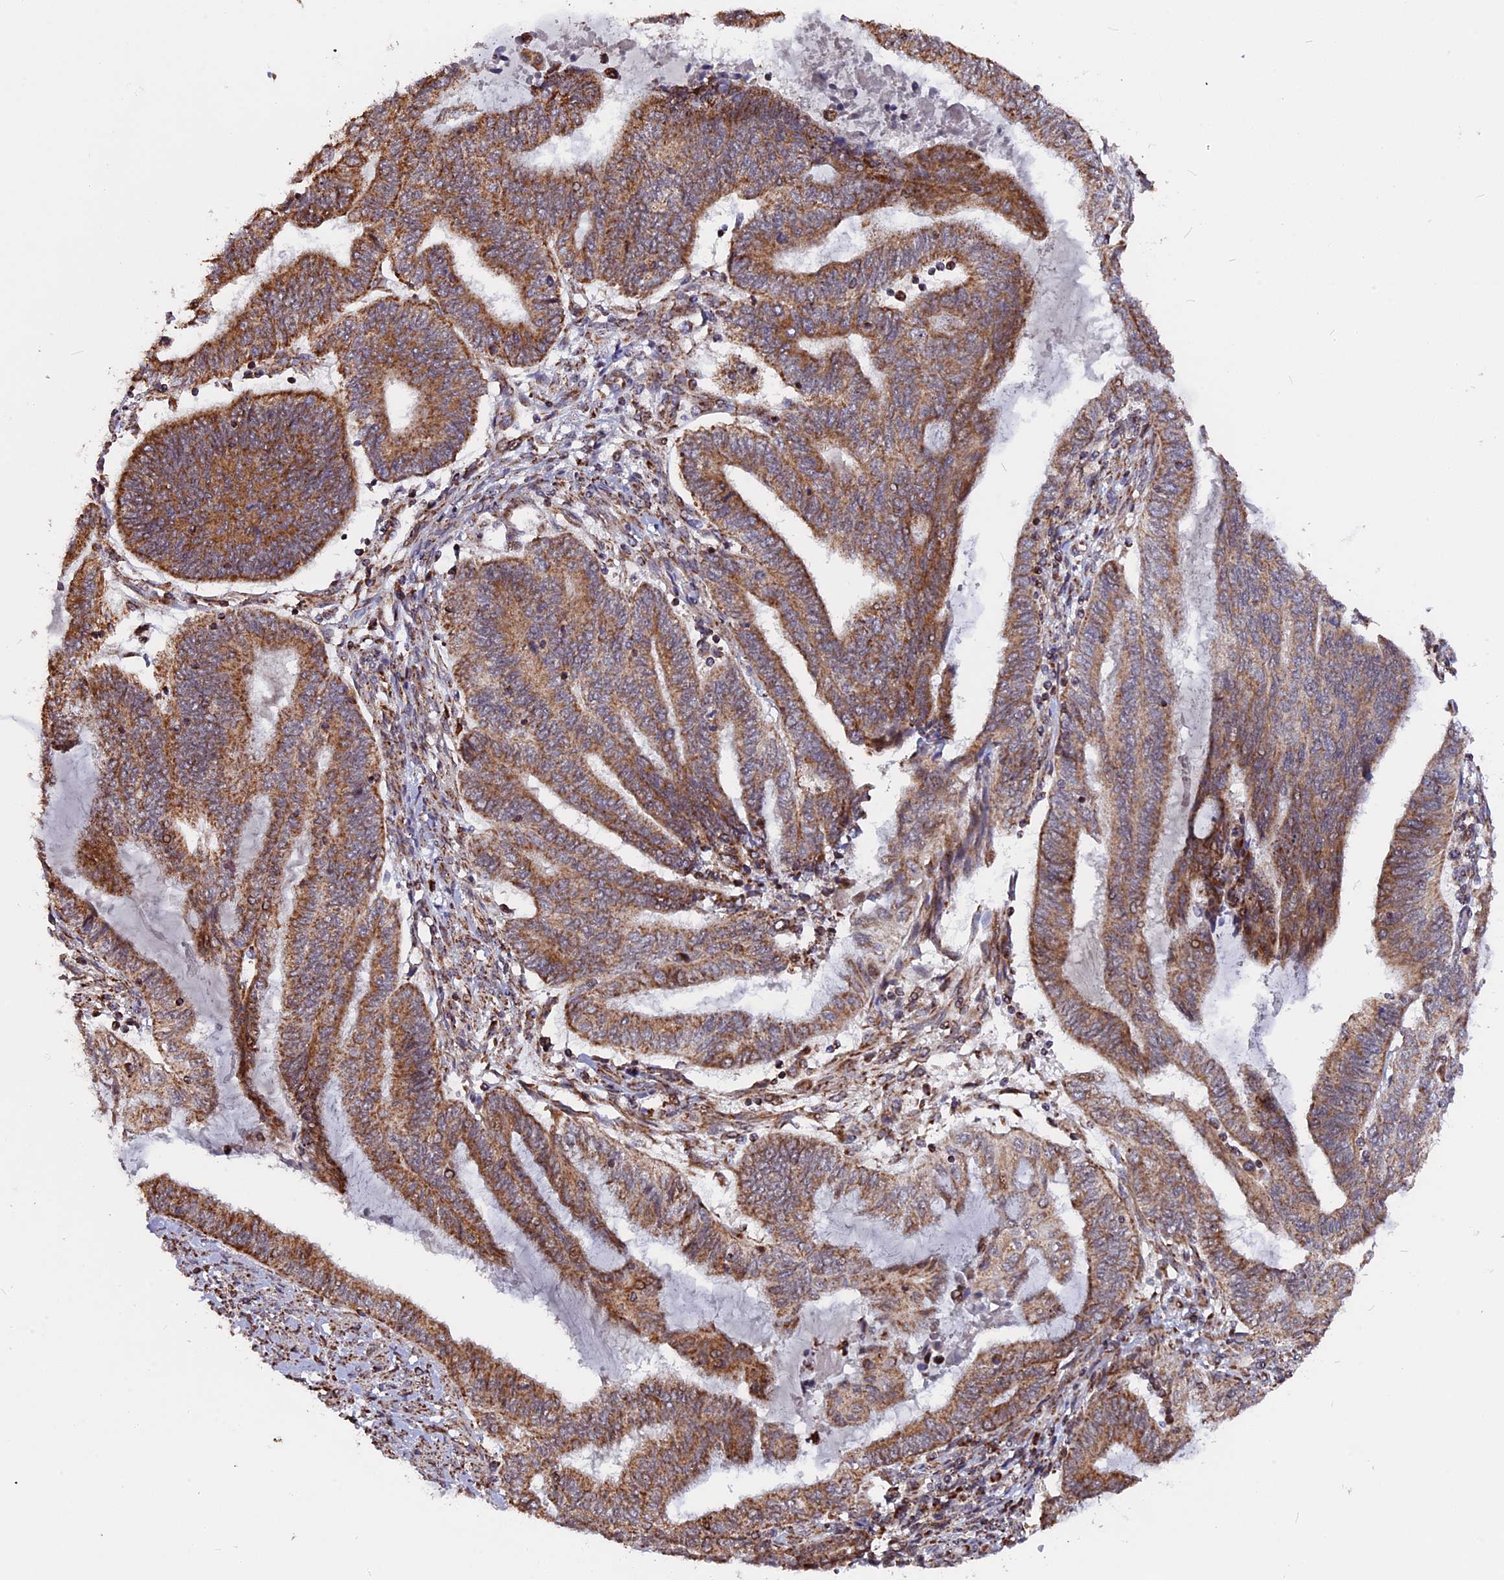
{"staining": {"intensity": "strong", "quantity": ">75%", "location": "cytoplasmic/membranous"}, "tissue": "endometrial cancer", "cell_type": "Tumor cells", "image_type": "cancer", "snomed": [{"axis": "morphology", "description": "Adenocarcinoma, NOS"}, {"axis": "topography", "description": "Uterus"}, {"axis": "topography", "description": "Endometrium"}], "caption": "A high amount of strong cytoplasmic/membranous positivity is identified in approximately >75% of tumor cells in endometrial cancer (adenocarcinoma) tissue. (DAB (3,3'-diaminobenzidine) = brown stain, brightfield microscopy at high magnification).", "gene": "FAM174C", "patient": {"sex": "female", "age": 70}}